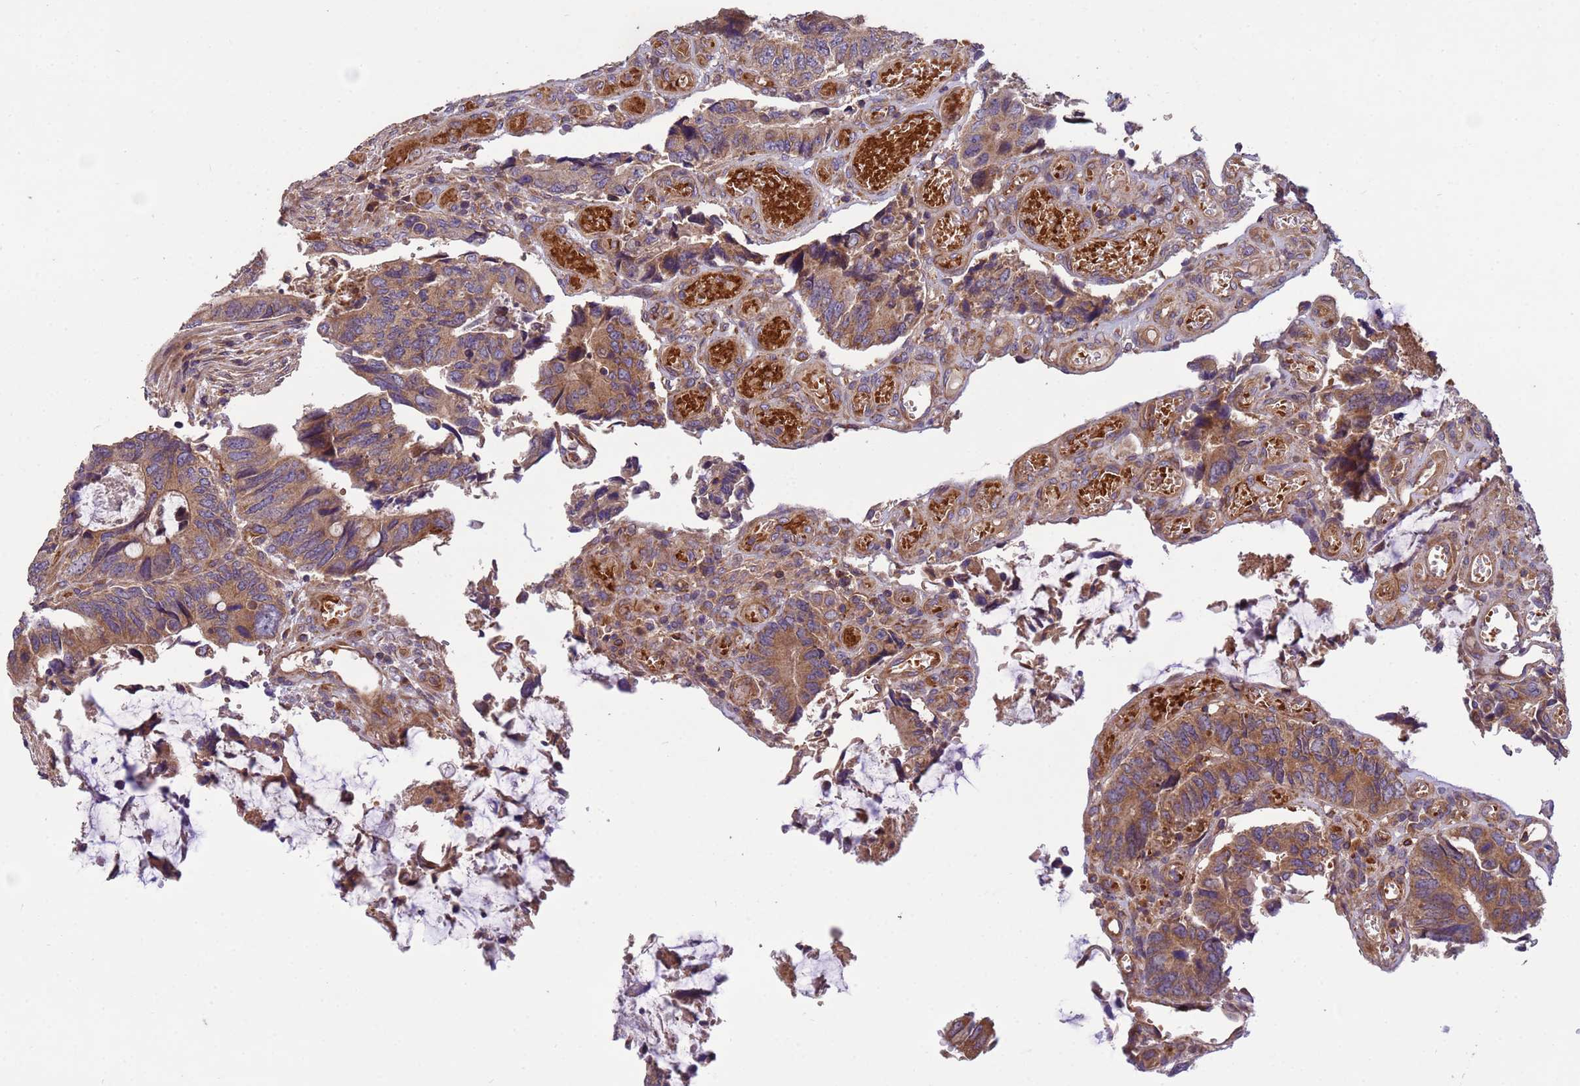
{"staining": {"intensity": "moderate", "quantity": ">75%", "location": "cytoplasmic/membranous"}, "tissue": "colorectal cancer", "cell_type": "Tumor cells", "image_type": "cancer", "snomed": [{"axis": "morphology", "description": "Adenocarcinoma, NOS"}, {"axis": "topography", "description": "Colon"}], "caption": "High-magnification brightfield microscopy of colorectal cancer (adenocarcinoma) stained with DAB (brown) and counterstained with hematoxylin (blue). tumor cells exhibit moderate cytoplasmic/membranous staining is present in about>75% of cells.", "gene": "RAB10", "patient": {"sex": "male", "age": 87}}